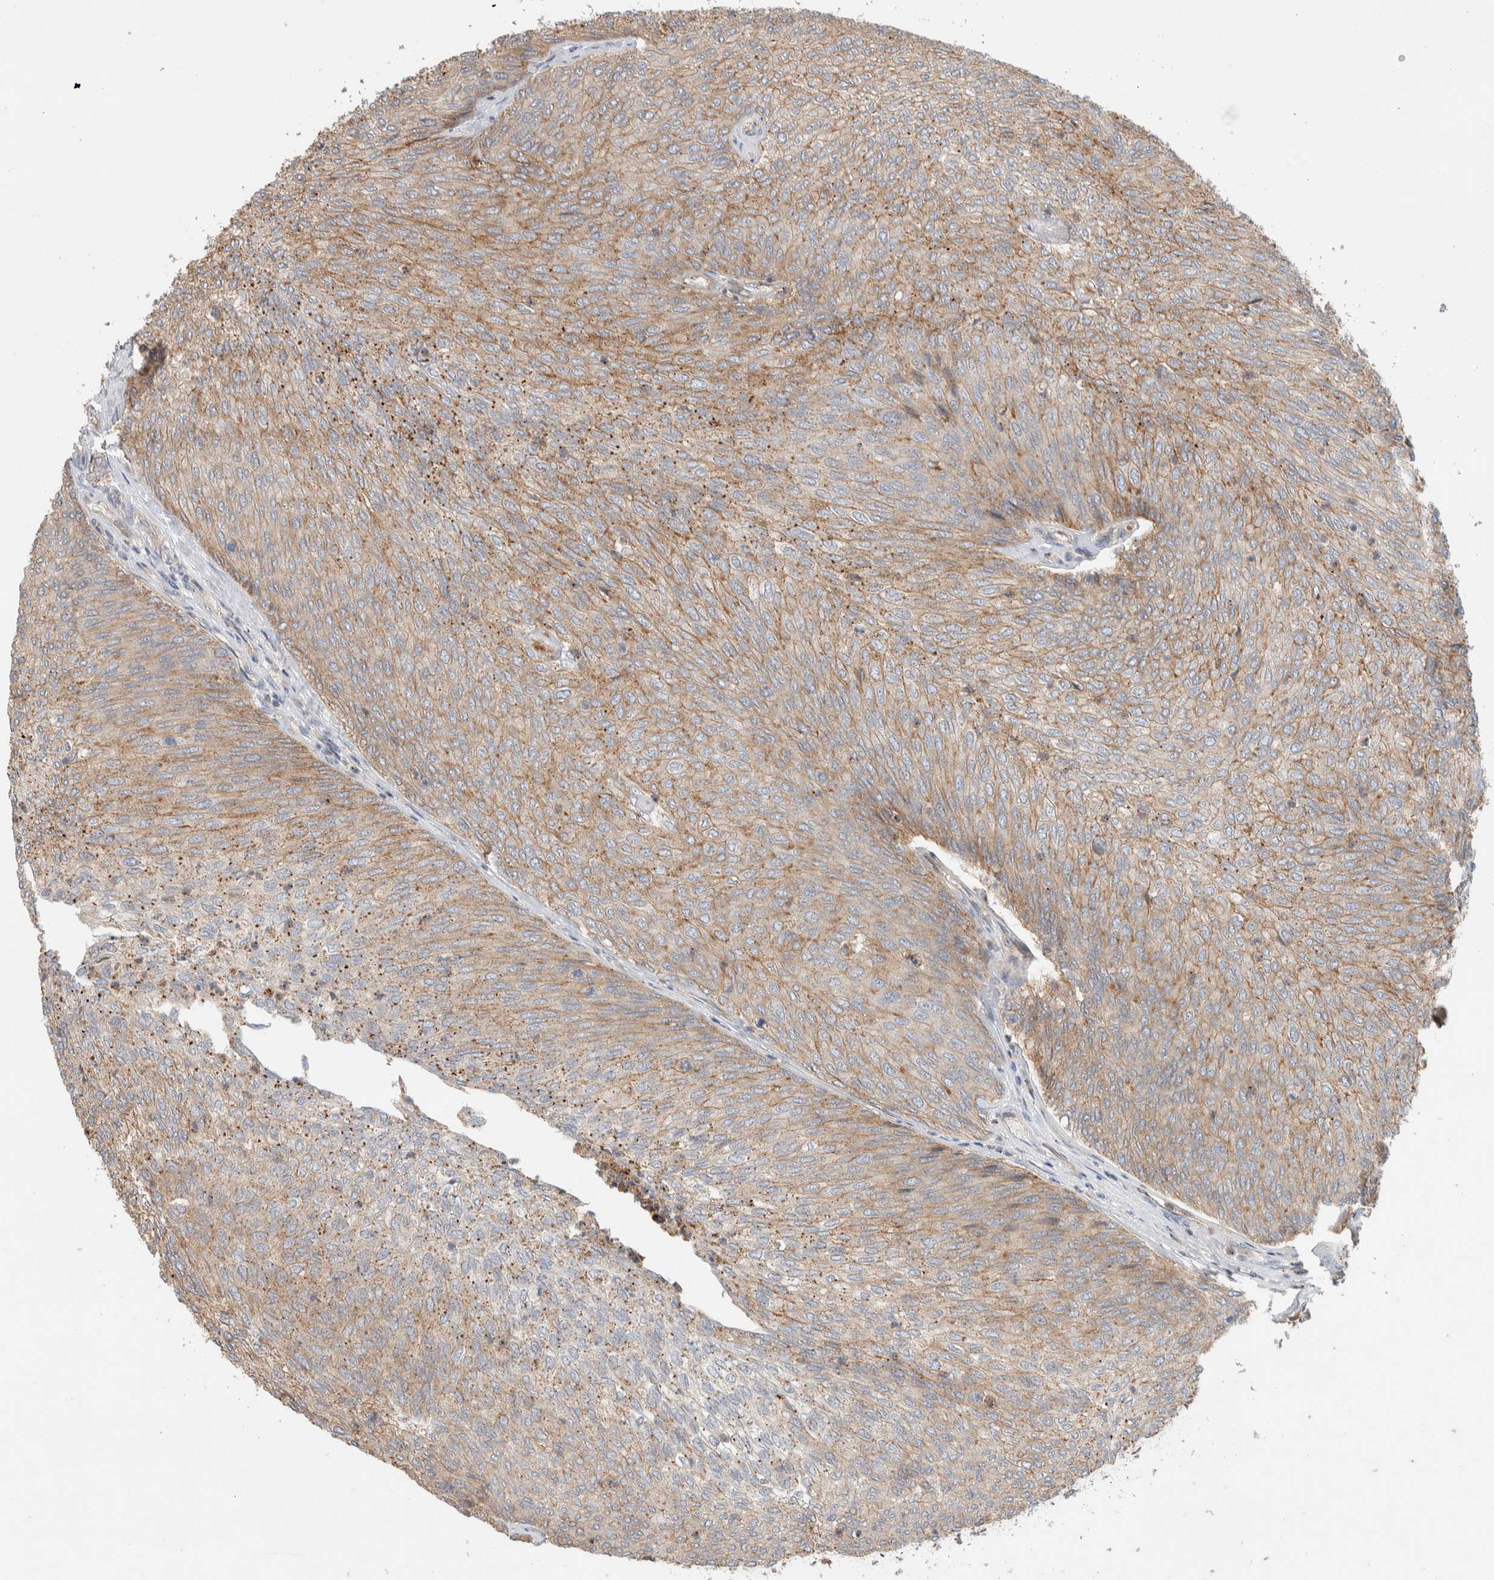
{"staining": {"intensity": "moderate", "quantity": ">75%", "location": "cytoplasmic/membranous"}, "tissue": "urothelial cancer", "cell_type": "Tumor cells", "image_type": "cancer", "snomed": [{"axis": "morphology", "description": "Urothelial carcinoma, Low grade"}, {"axis": "topography", "description": "Urinary bladder"}], "caption": "An image of human low-grade urothelial carcinoma stained for a protein displays moderate cytoplasmic/membranous brown staining in tumor cells.", "gene": "DEPTOR", "patient": {"sex": "female", "age": 79}}